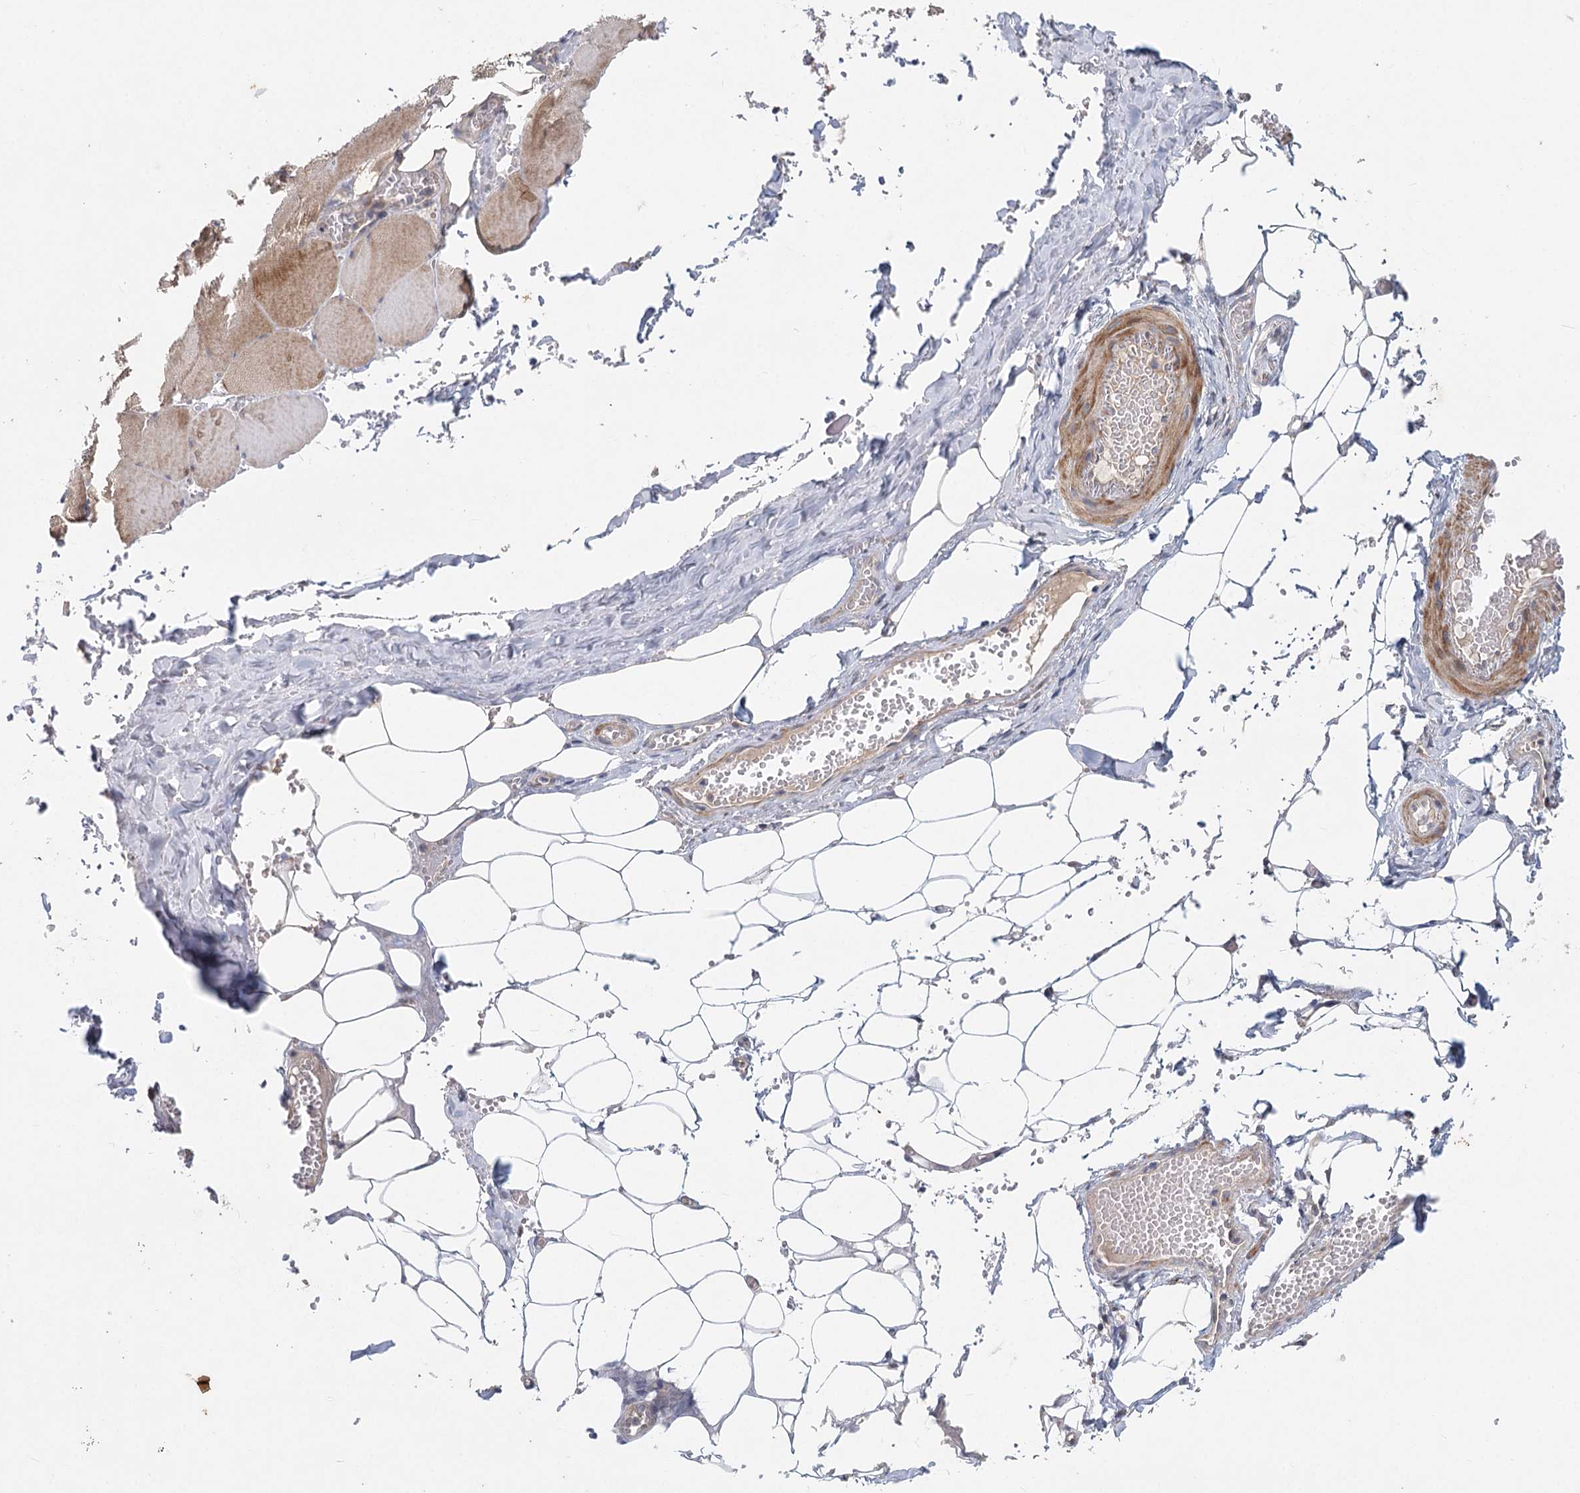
{"staining": {"intensity": "negative", "quantity": "none", "location": "none"}, "tissue": "adipose tissue", "cell_type": "Adipocytes", "image_type": "normal", "snomed": [{"axis": "morphology", "description": "Normal tissue, NOS"}, {"axis": "topography", "description": "Skeletal muscle"}, {"axis": "topography", "description": "Peripheral nerve tissue"}], "caption": "High power microscopy photomicrograph of an IHC histopathology image of normal adipose tissue, revealing no significant positivity in adipocytes.", "gene": "AP3B1", "patient": {"sex": "female", "age": 55}}